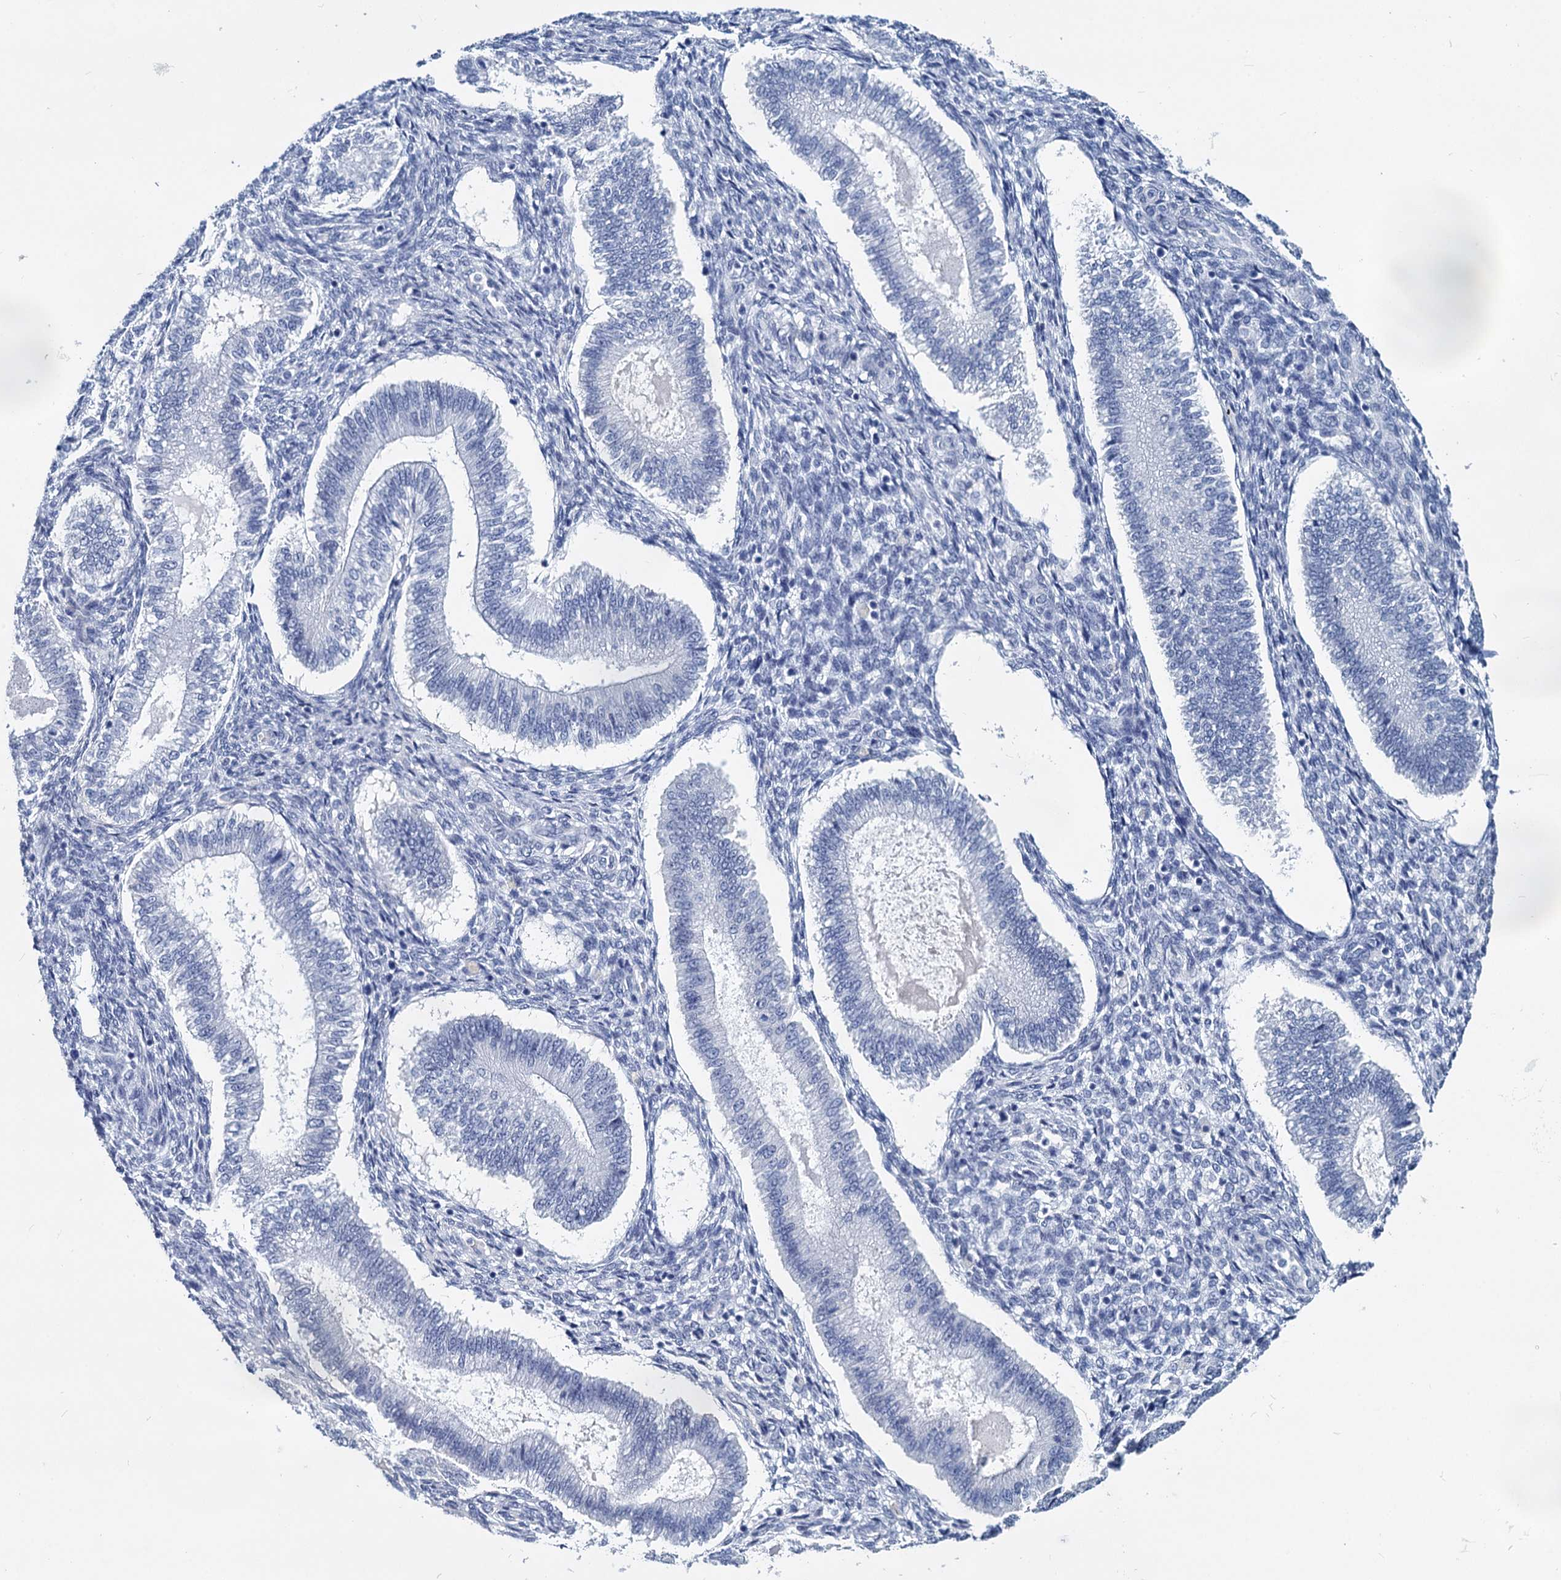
{"staining": {"intensity": "negative", "quantity": "none", "location": "none"}, "tissue": "endometrium", "cell_type": "Cells in endometrial stroma", "image_type": "normal", "snomed": [{"axis": "morphology", "description": "Normal tissue, NOS"}, {"axis": "topography", "description": "Endometrium"}], "caption": "Micrograph shows no protein positivity in cells in endometrial stroma of benign endometrium.", "gene": "MAGEA4", "patient": {"sex": "female", "age": 25}}